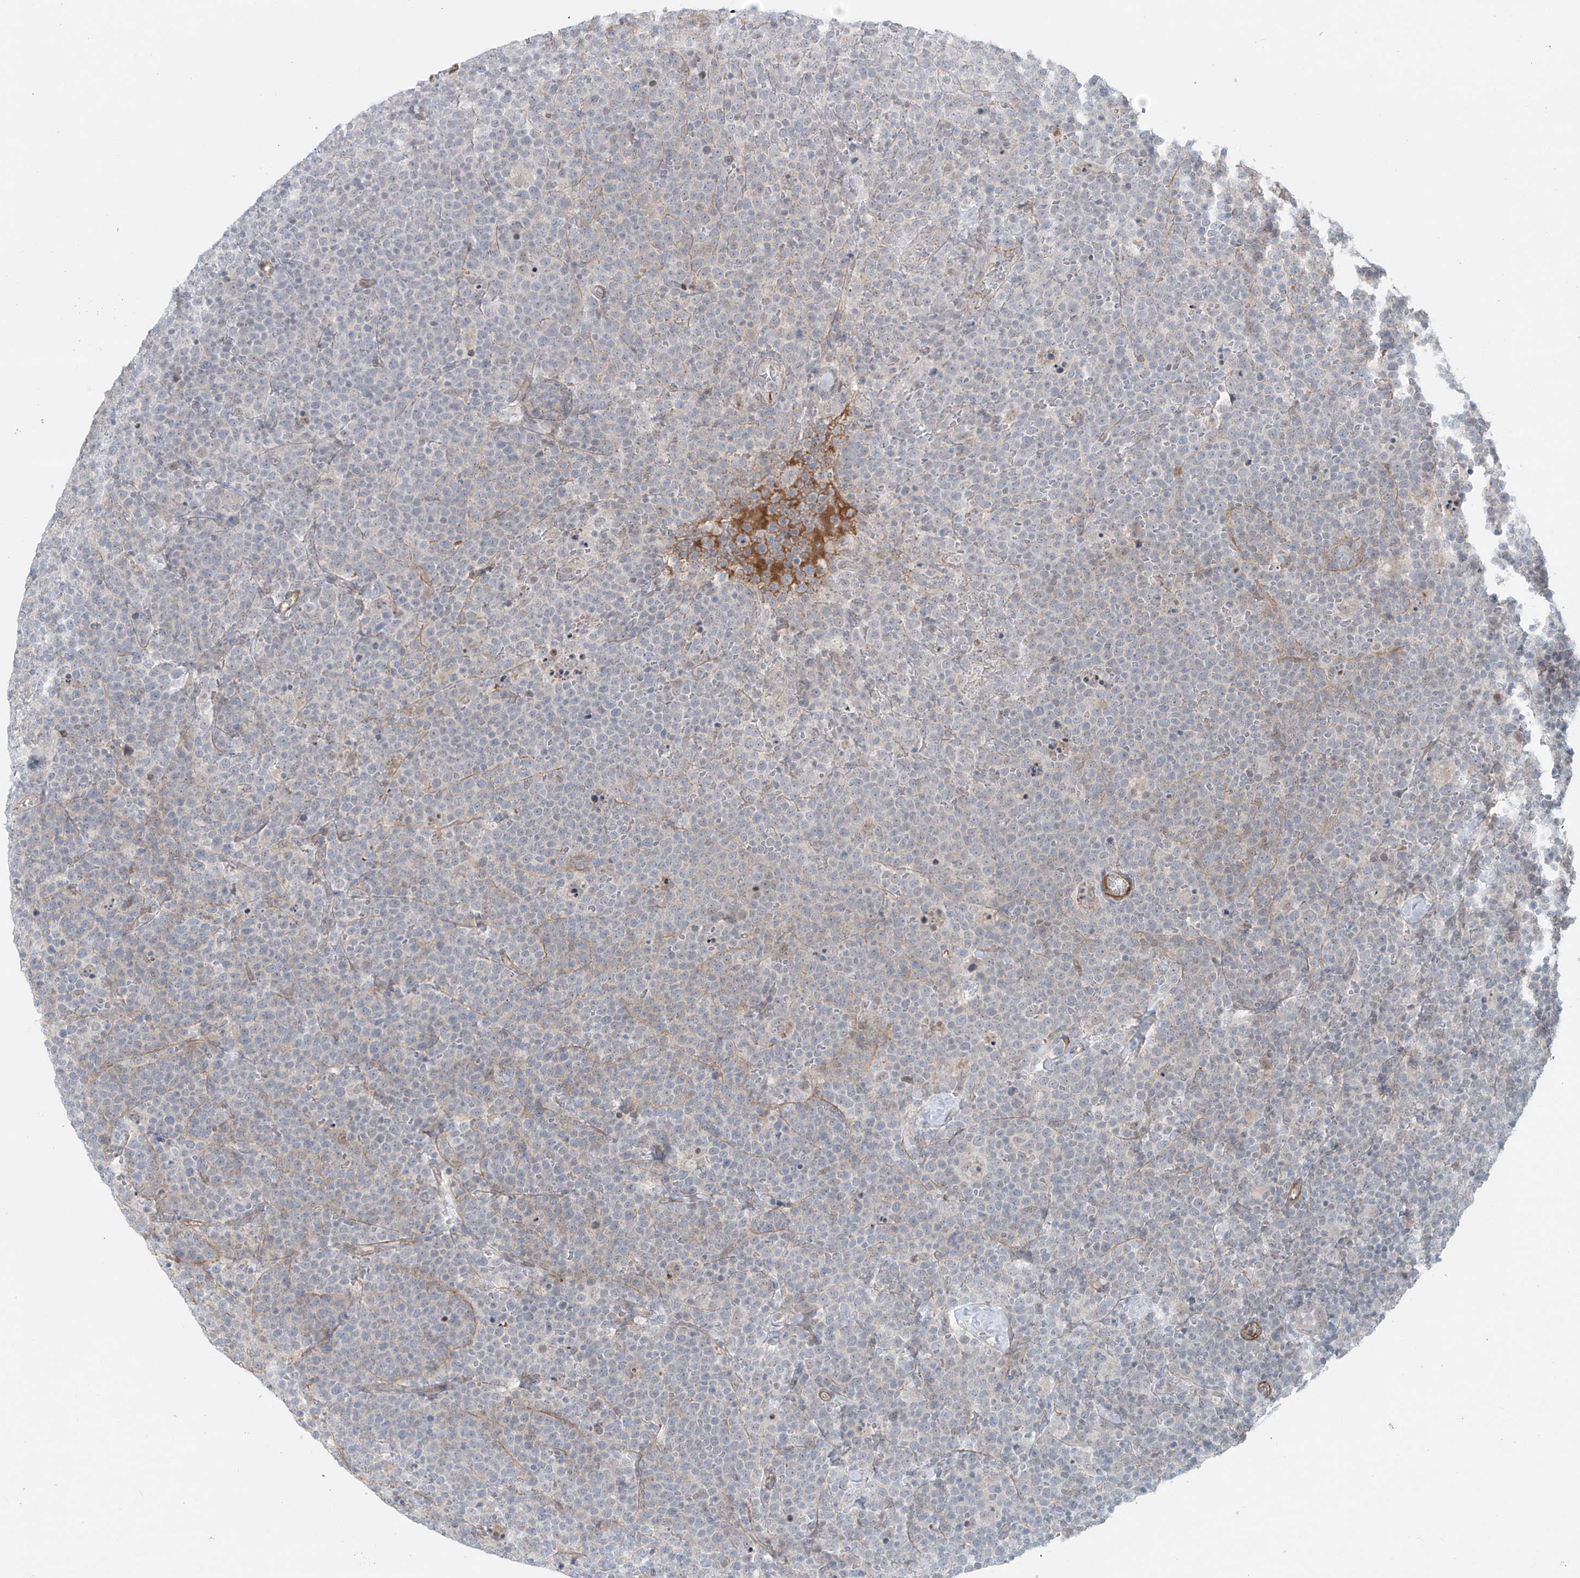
{"staining": {"intensity": "negative", "quantity": "none", "location": "none"}, "tissue": "lymphoma", "cell_type": "Tumor cells", "image_type": "cancer", "snomed": [{"axis": "morphology", "description": "Malignant lymphoma, non-Hodgkin's type, High grade"}, {"axis": "topography", "description": "Lymph node"}], "caption": "Immunohistochemistry of human high-grade malignant lymphoma, non-Hodgkin's type displays no expression in tumor cells.", "gene": "RASGEF1A", "patient": {"sex": "male", "age": 61}}